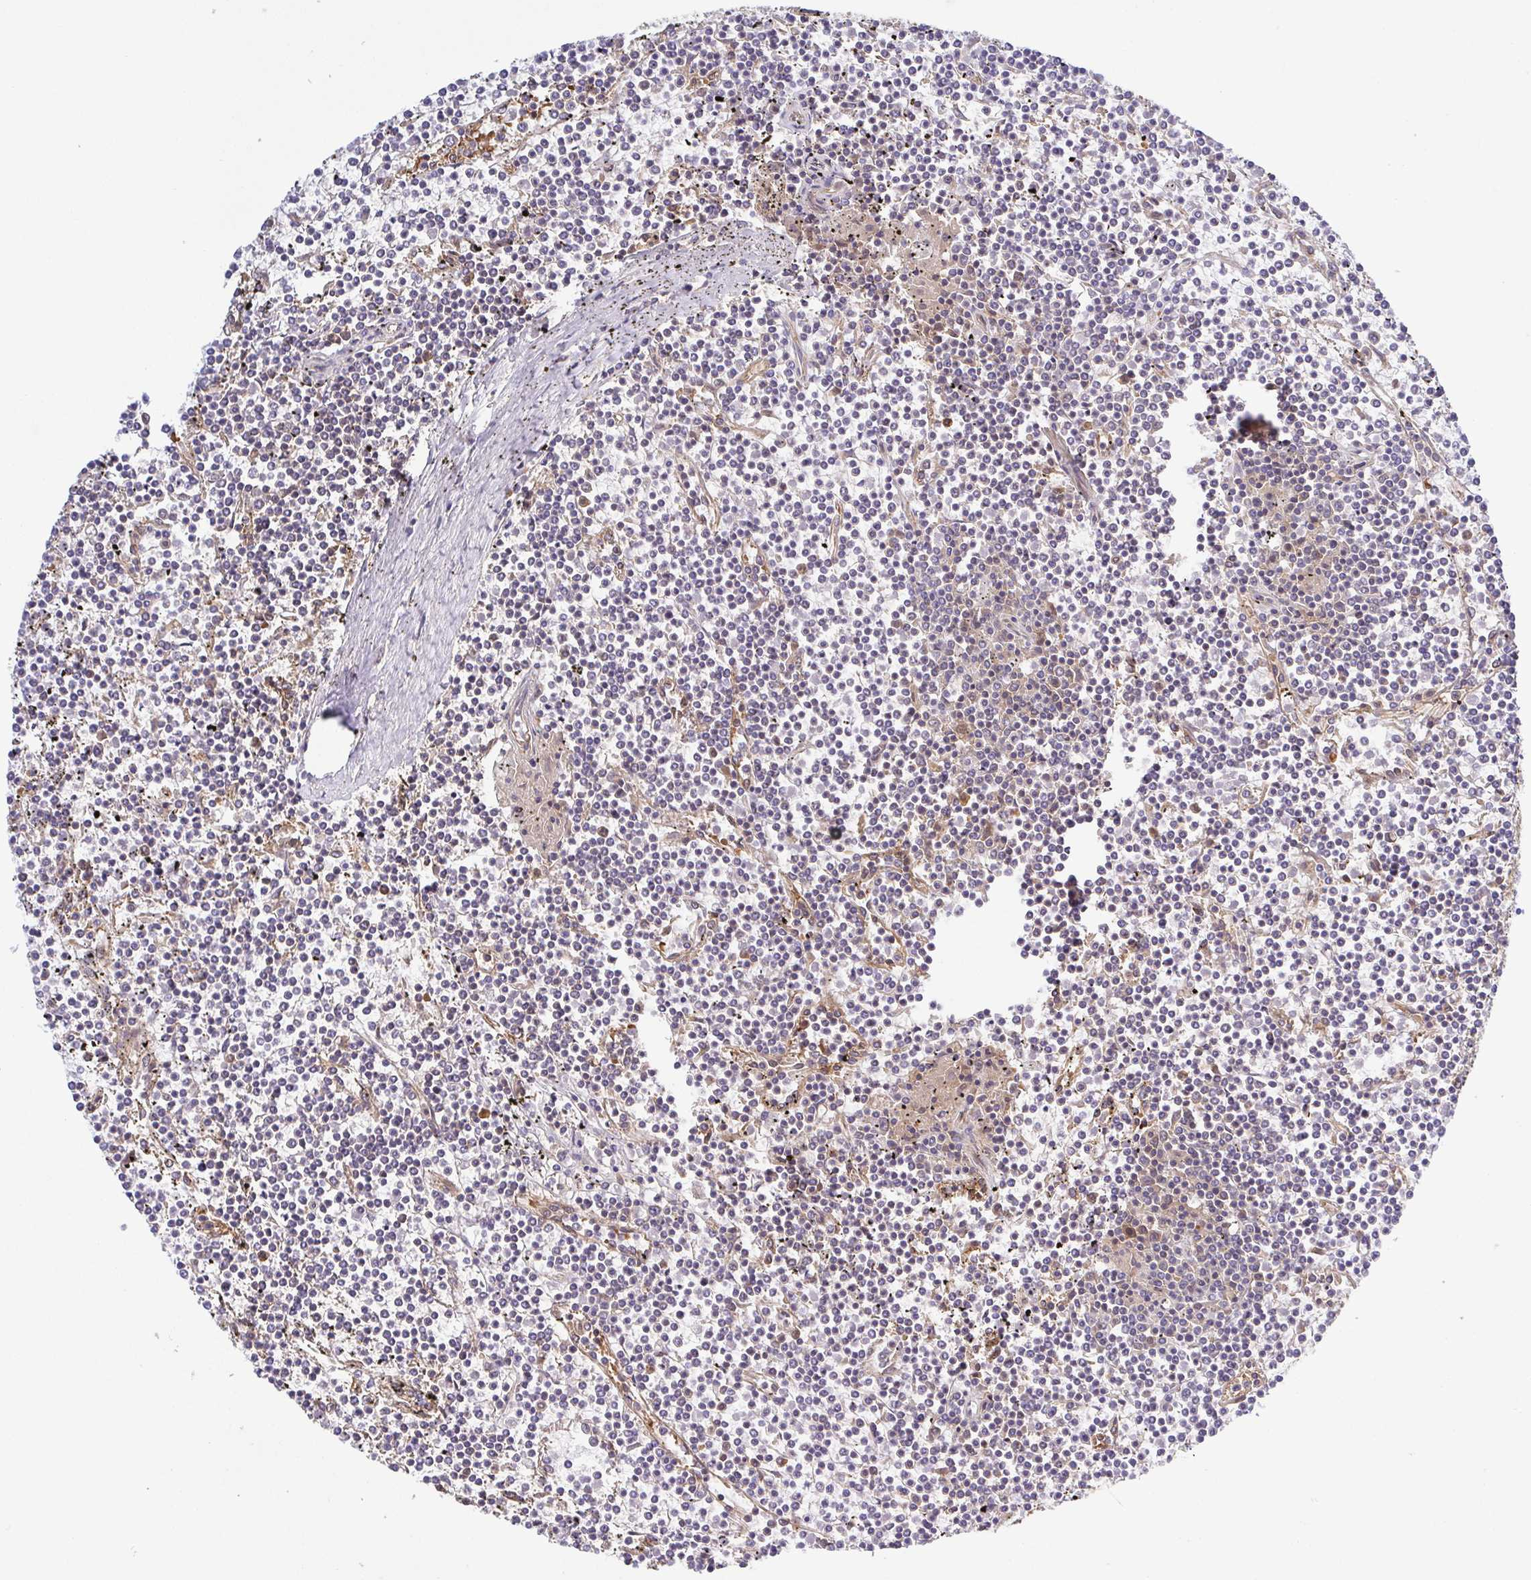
{"staining": {"intensity": "negative", "quantity": "none", "location": "none"}, "tissue": "lymphoma", "cell_type": "Tumor cells", "image_type": "cancer", "snomed": [{"axis": "morphology", "description": "Malignant lymphoma, non-Hodgkin's type, Low grade"}, {"axis": "topography", "description": "Spleen"}], "caption": "Immunohistochemical staining of malignant lymphoma, non-Hodgkin's type (low-grade) reveals no significant expression in tumor cells.", "gene": "KIF5B", "patient": {"sex": "female", "age": 19}}